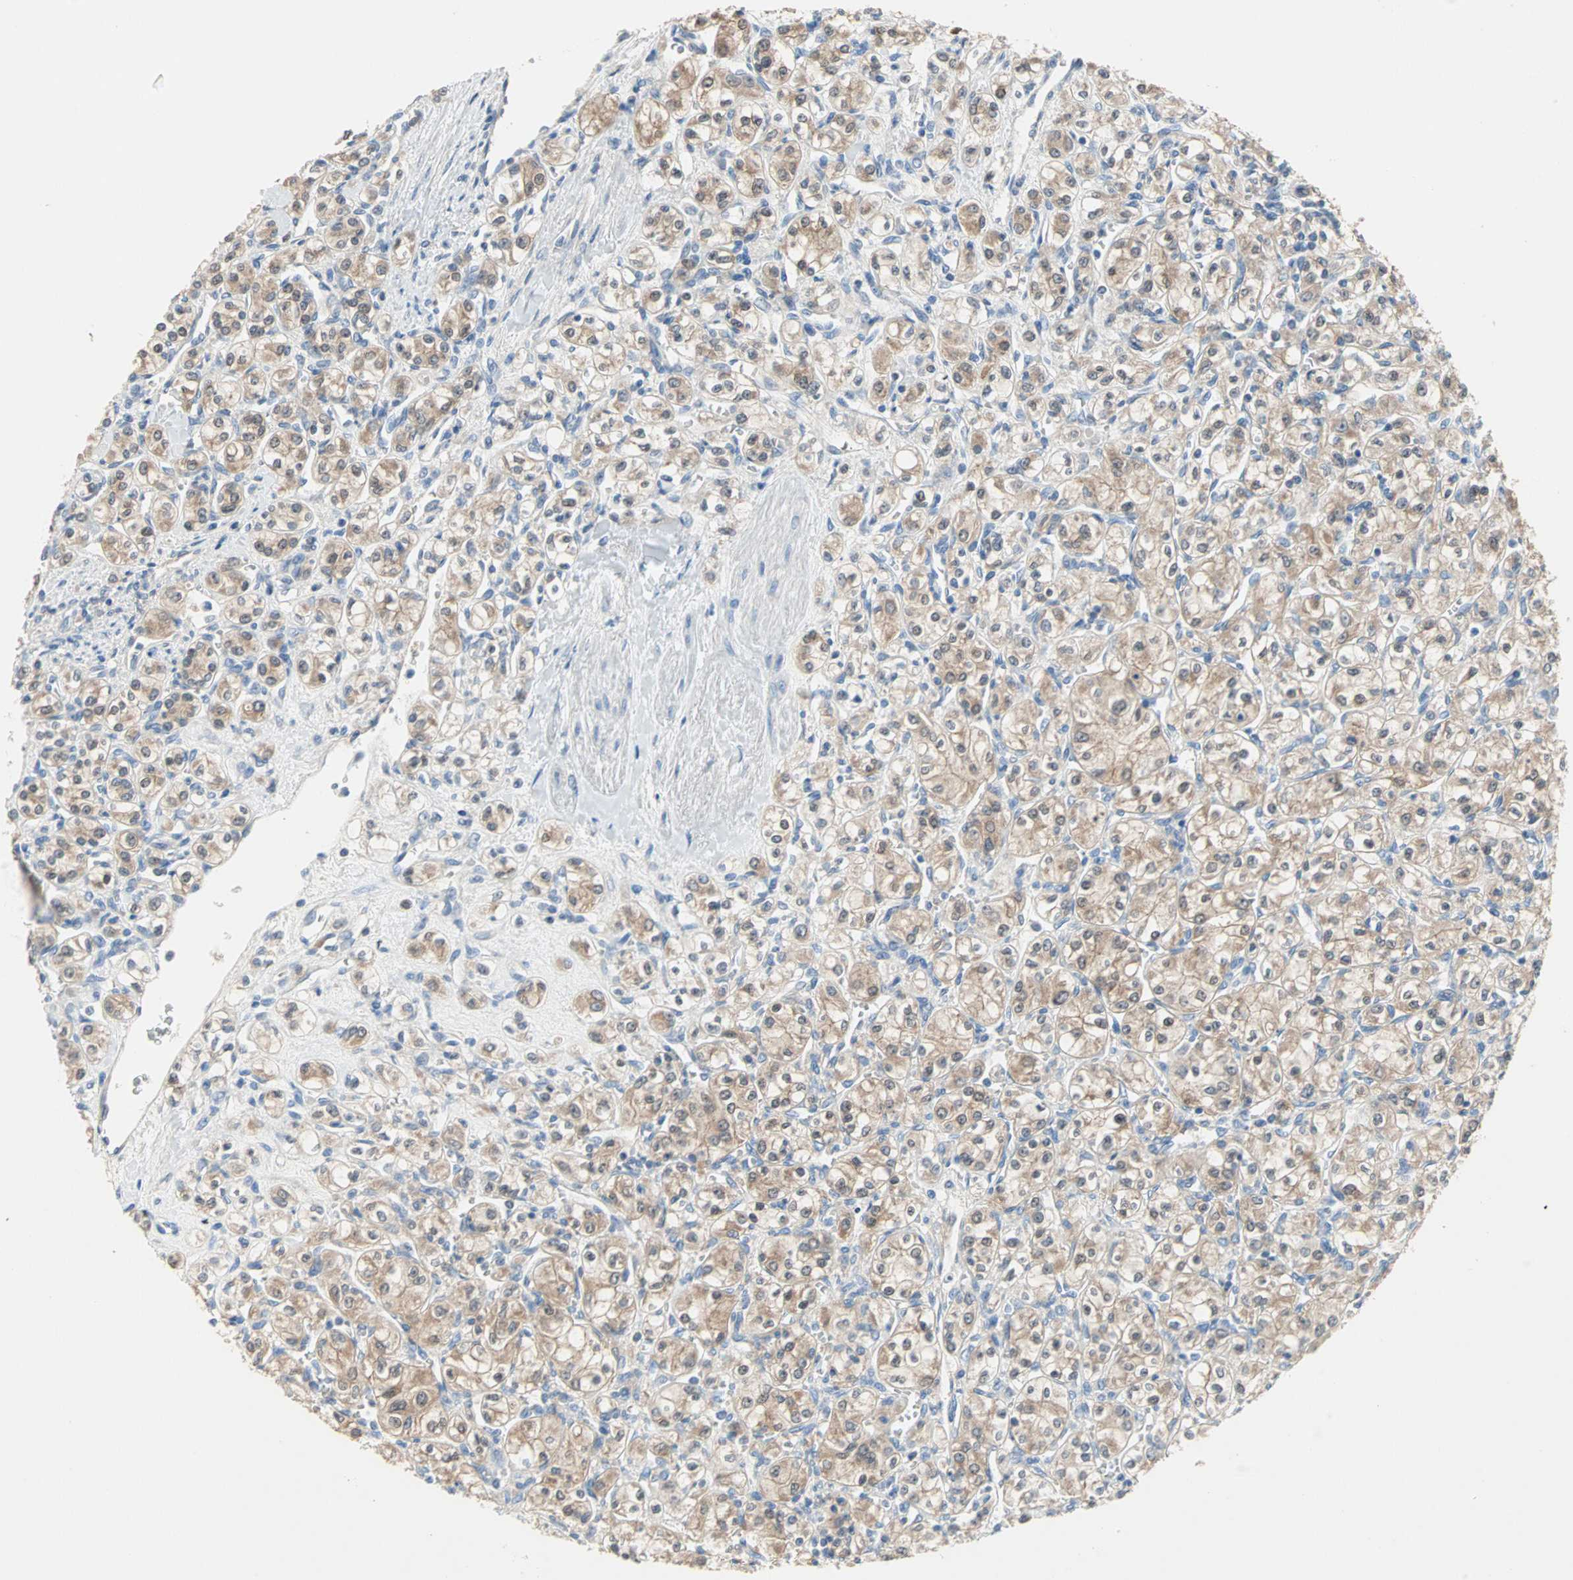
{"staining": {"intensity": "moderate", "quantity": ">75%", "location": "cytoplasmic/membranous"}, "tissue": "renal cancer", "cell_type": "Tumor cells", "image_type": "cancer", "snomed": [{"axis": "morphology", "description": "Adenocarcinoma, NOS"}, {"axis": "topography", "description": "Kidney"}], "caption": "Protein staining of renal cancer (adenocarcinoma) tissue displays moderate cytoplasmic/membranous expression in about >75% of tumor cells.", "gene": "MPI", "patient": {"sex": "male", "age": 77}}